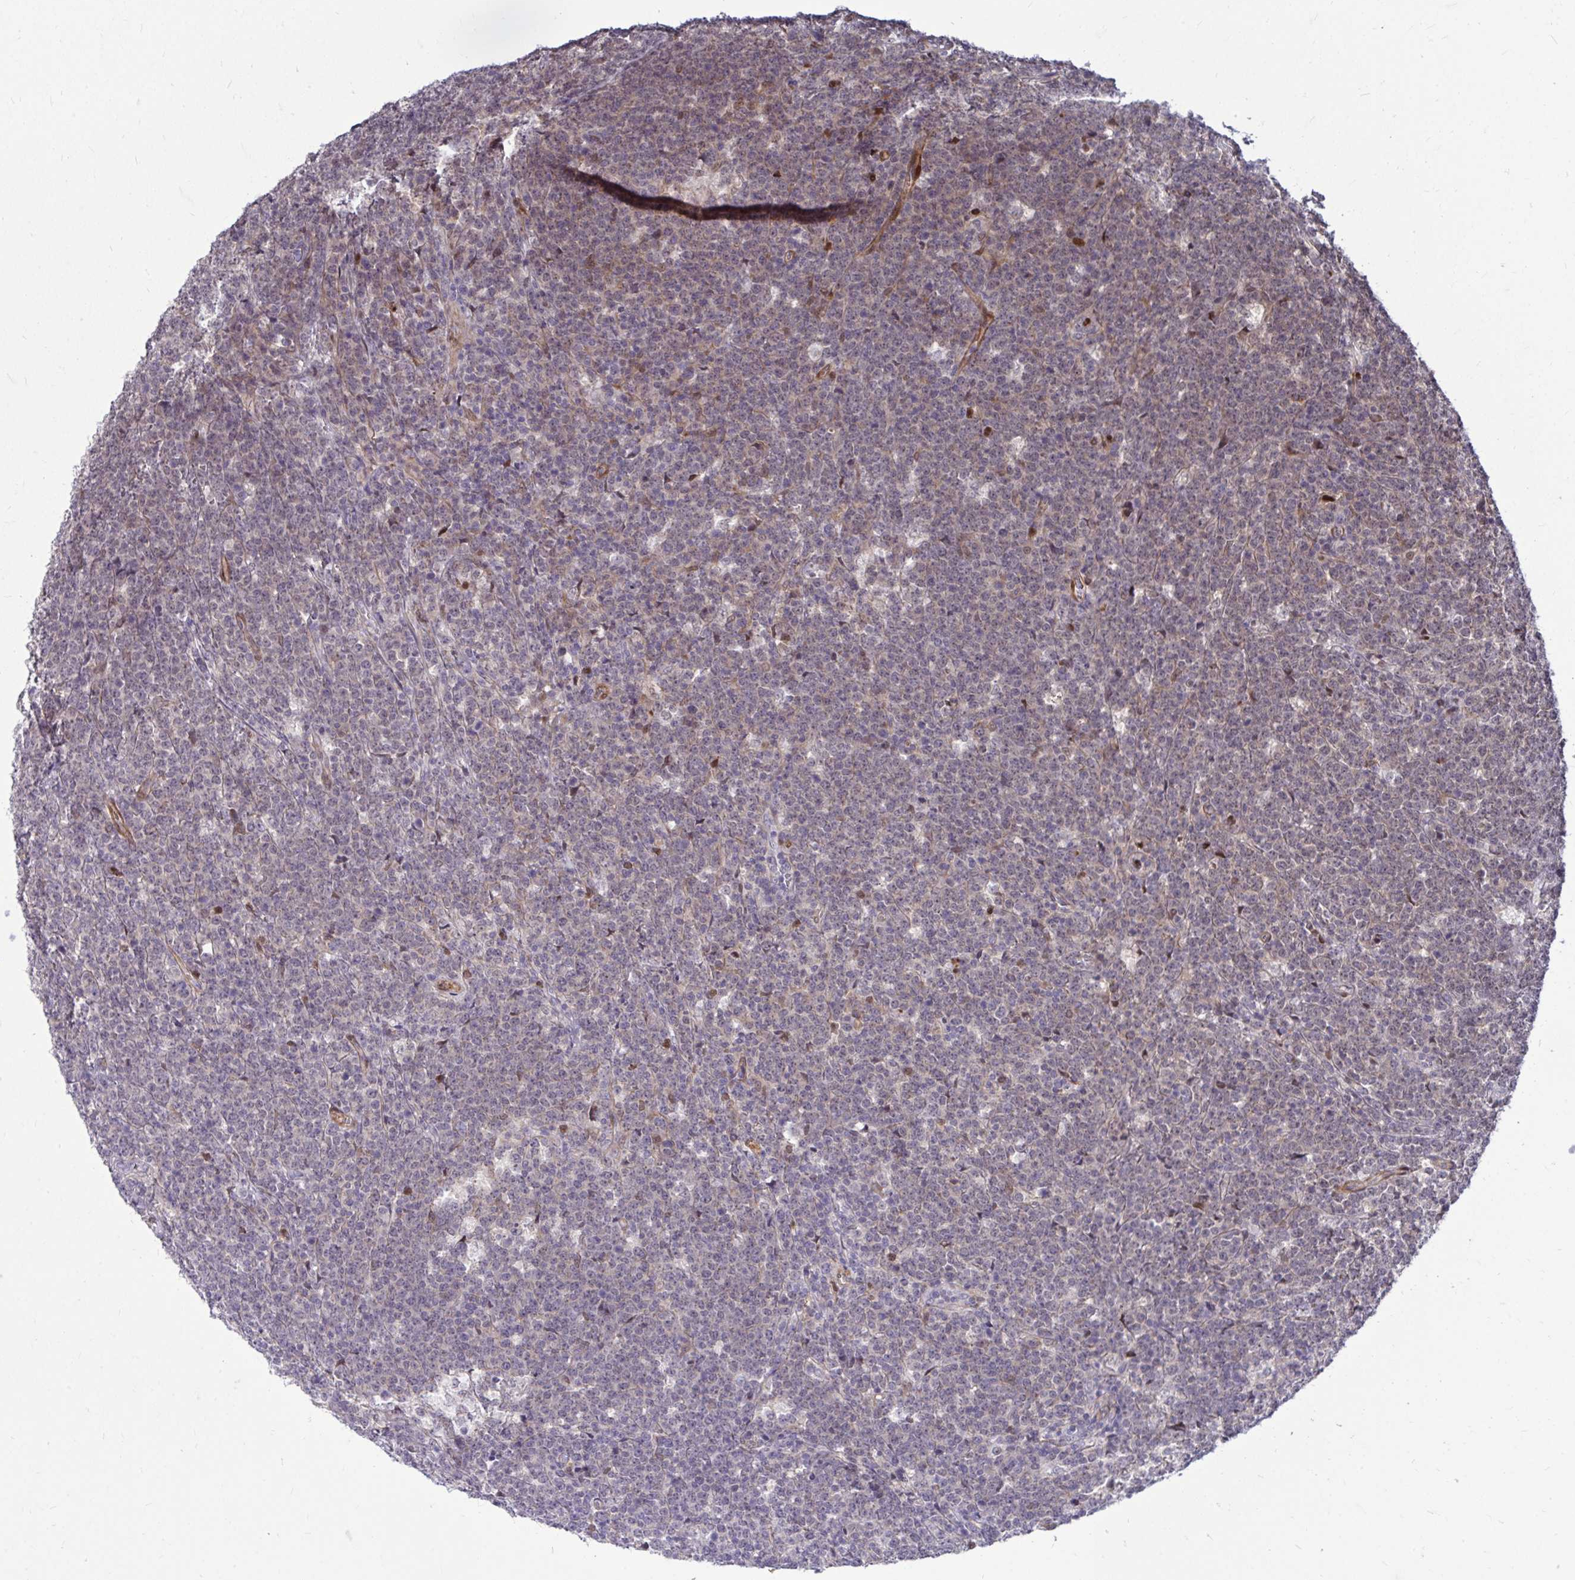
{"staining": {"intensity": "weak", "quantity": "<25%", "location": "cytoplasmic/membranous"}, "tissue": "lymphoma", "cell_type": "Tumor cells", "image_type": "cancer", "snomed": [{"axis": "morphology", "description": "Malignant lymphoma, non-Hodgkin's type, High grade"}, {"axis": "topography", "description": "Small intestine"}, {"axis": "topography", "description": "Colon"}], "caption": "The micrograph demonstrates no staining of tumor cells in high-grade malignant lymphoma, non-Hodgkin's type. Nuclei are stained in blue.", "gene": "TRIP6", "patient": {"sex": "male", "age": 8}}